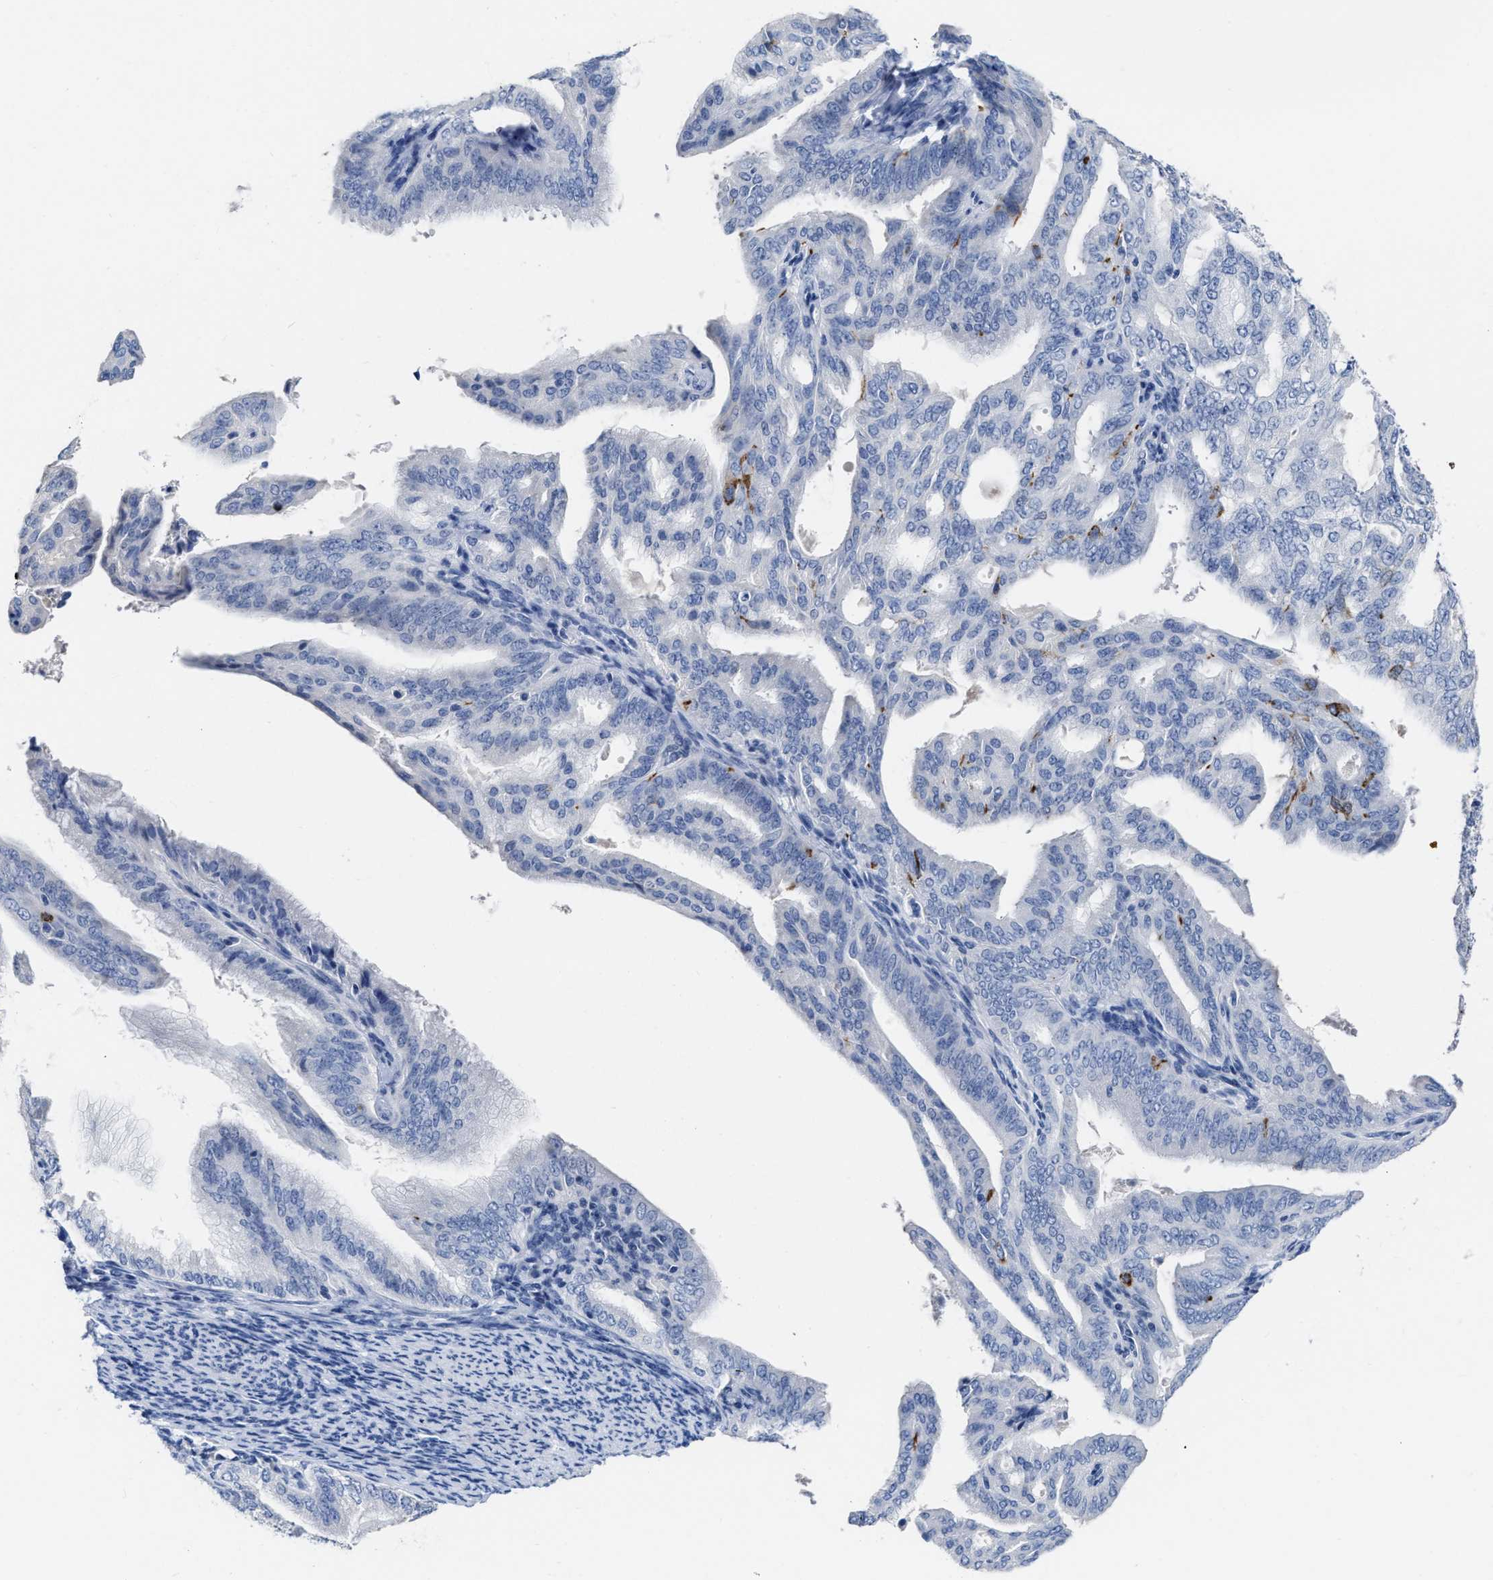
{"staining": {"intensity": "negative", "quantity": "none", "location": "none"}, "tissue": "endometrial cancer", "cell_type": "Tumor cells", "image_type": "cancer", "snomed": [{"axis": "morphology", "description": "Adenocarcinoma, NOS"}, {"axis": "topography", "description": "Endometrium"}], "caption": "This is an IHC image of human endometrial cancer (adenocarcinoma). There is no expression in tumor cells.", "gene": "CEACAM5", "patient": {"sex": "female", "age": 58}}